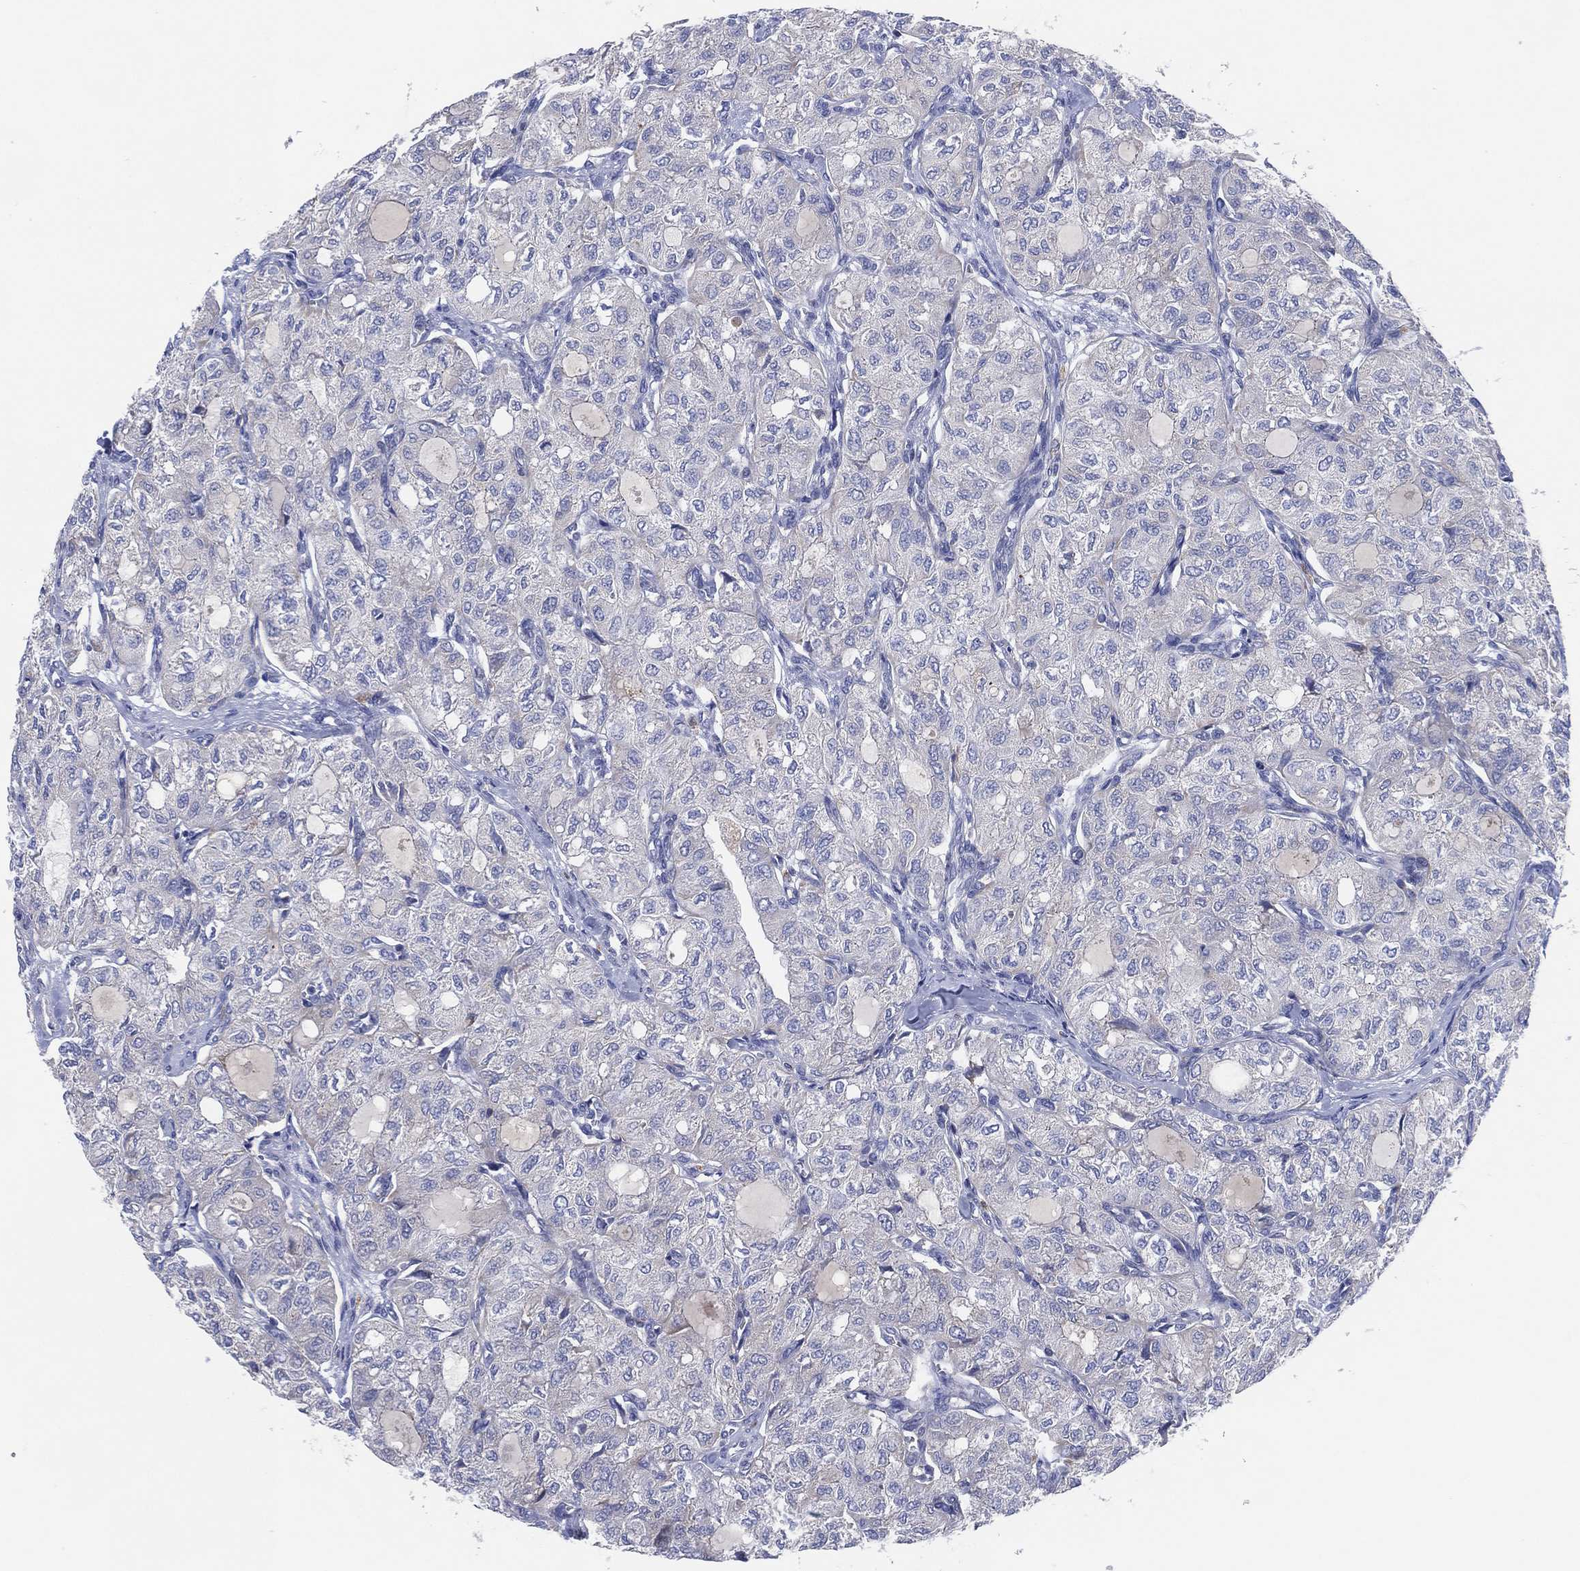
{"staining": {"intensity": "negative", "quantity": "none", "location": "none"}, "tissue": "thyroid cancer", "cell_type": "Tumor cells", "image_type": "cancer", "snomed": [{"axis": "morphology", "description": "Follicular adenoma carcinoma, NOS"}, {"axis": "topography", "description": "Thyroid gland"}], "caption": "Protein analysis of thyroid cancer shows no significant staining in tumor cells.", "gene": "GALNS", "patient": {"sex": "male", "age": 75}}